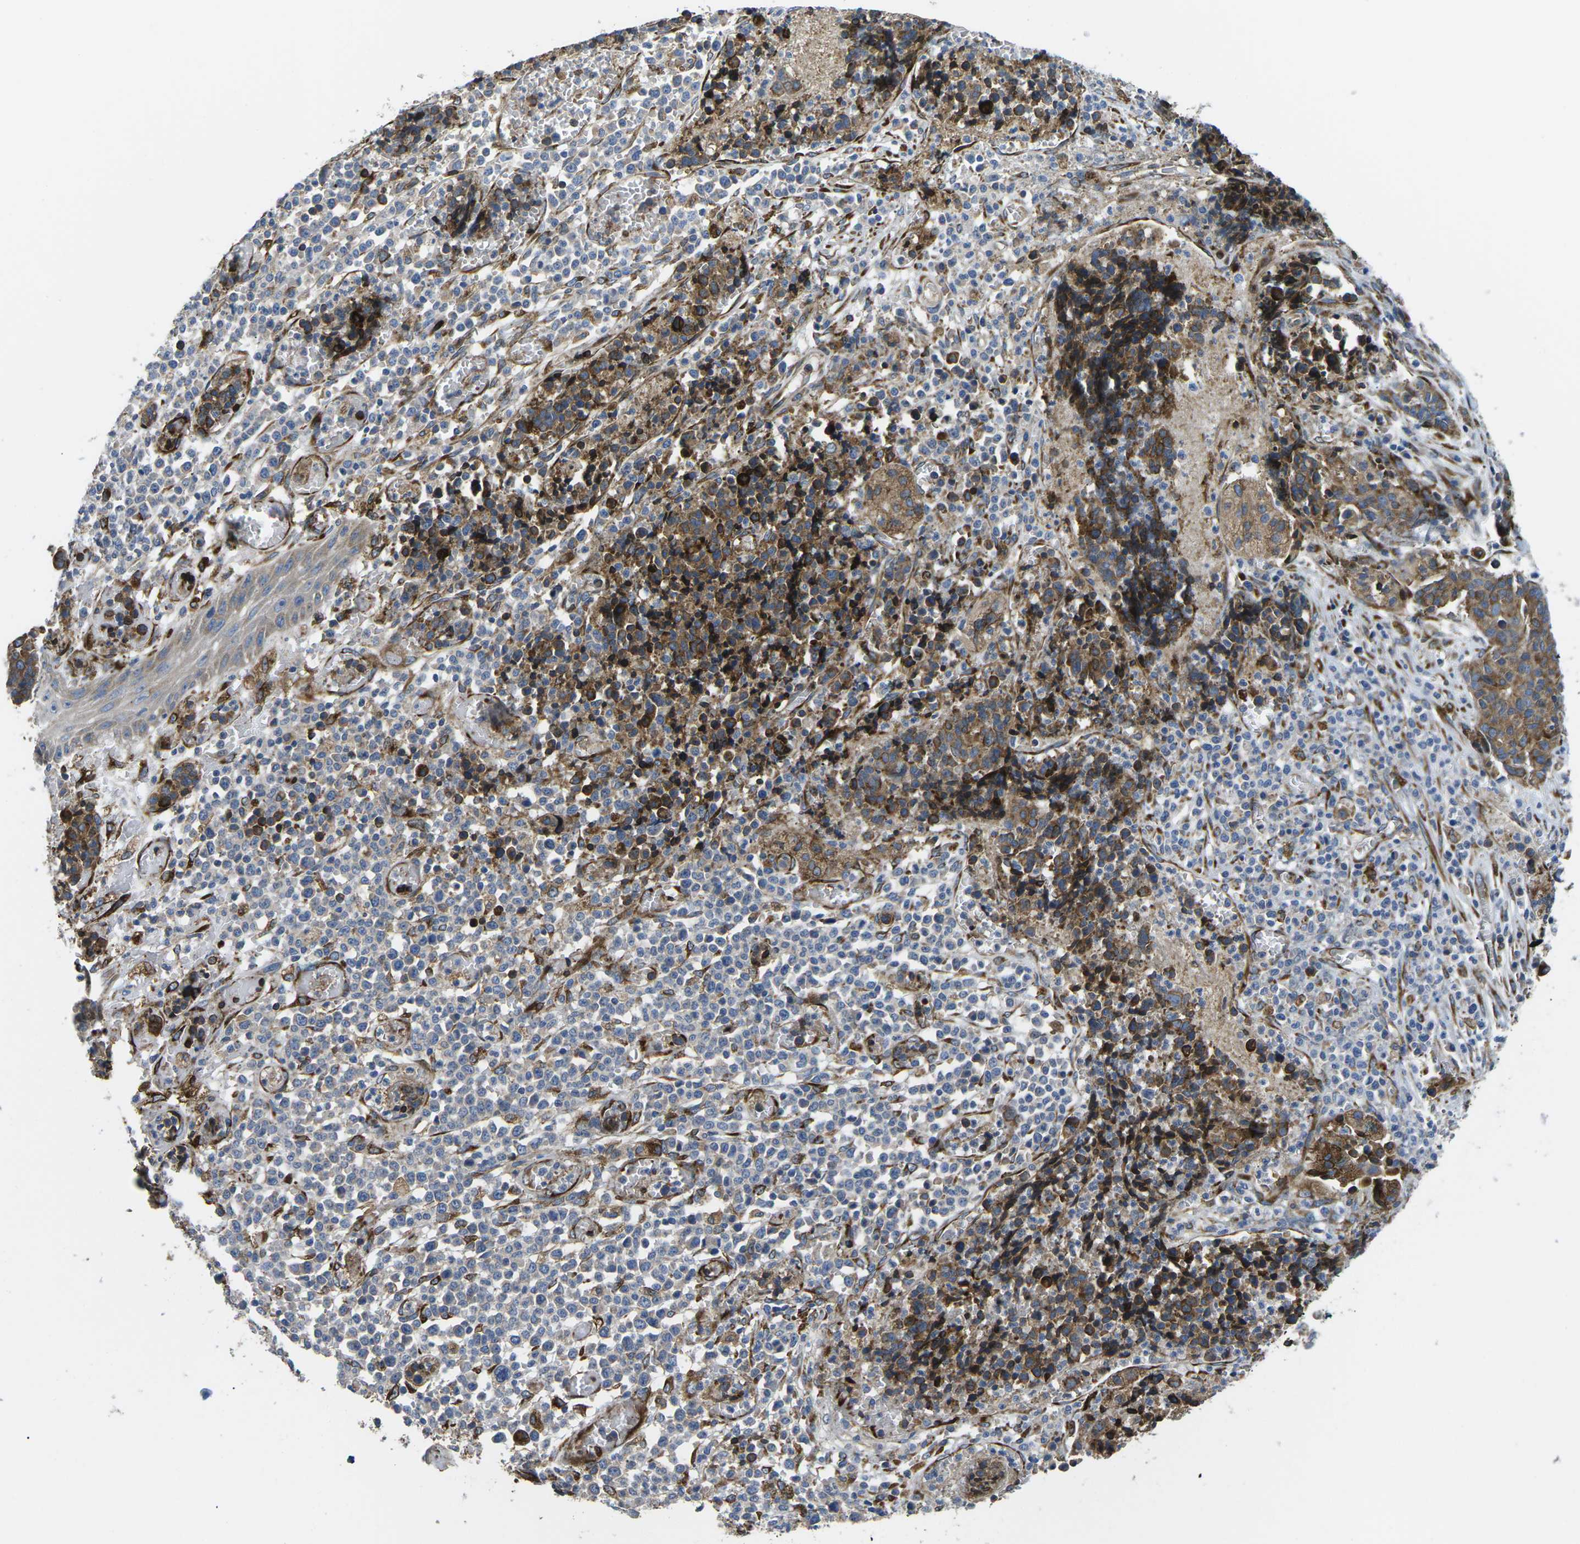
{"staining": {"intensity": "moderate", "quantity": ">75%", "location": "cytoplasmic/membranous"}, "tissue": "cervical cancer", "cell_type": "Tumor cells", "image_type": "cancer", "snomed": [{"axis": "morphology", "description": "Squamous cell carcinoma, NOS"}, {"axis": "topography", "description": "Cervix"}], "caption": "This is an image of immunohistochemistry staining of squamous cell carcinoma (cervical), which shows moderate positivity in the cytoplasmic/membranous of tumor cells.", "gene": "PDZD8", "patient": {"sex": "female", "age": 35}}